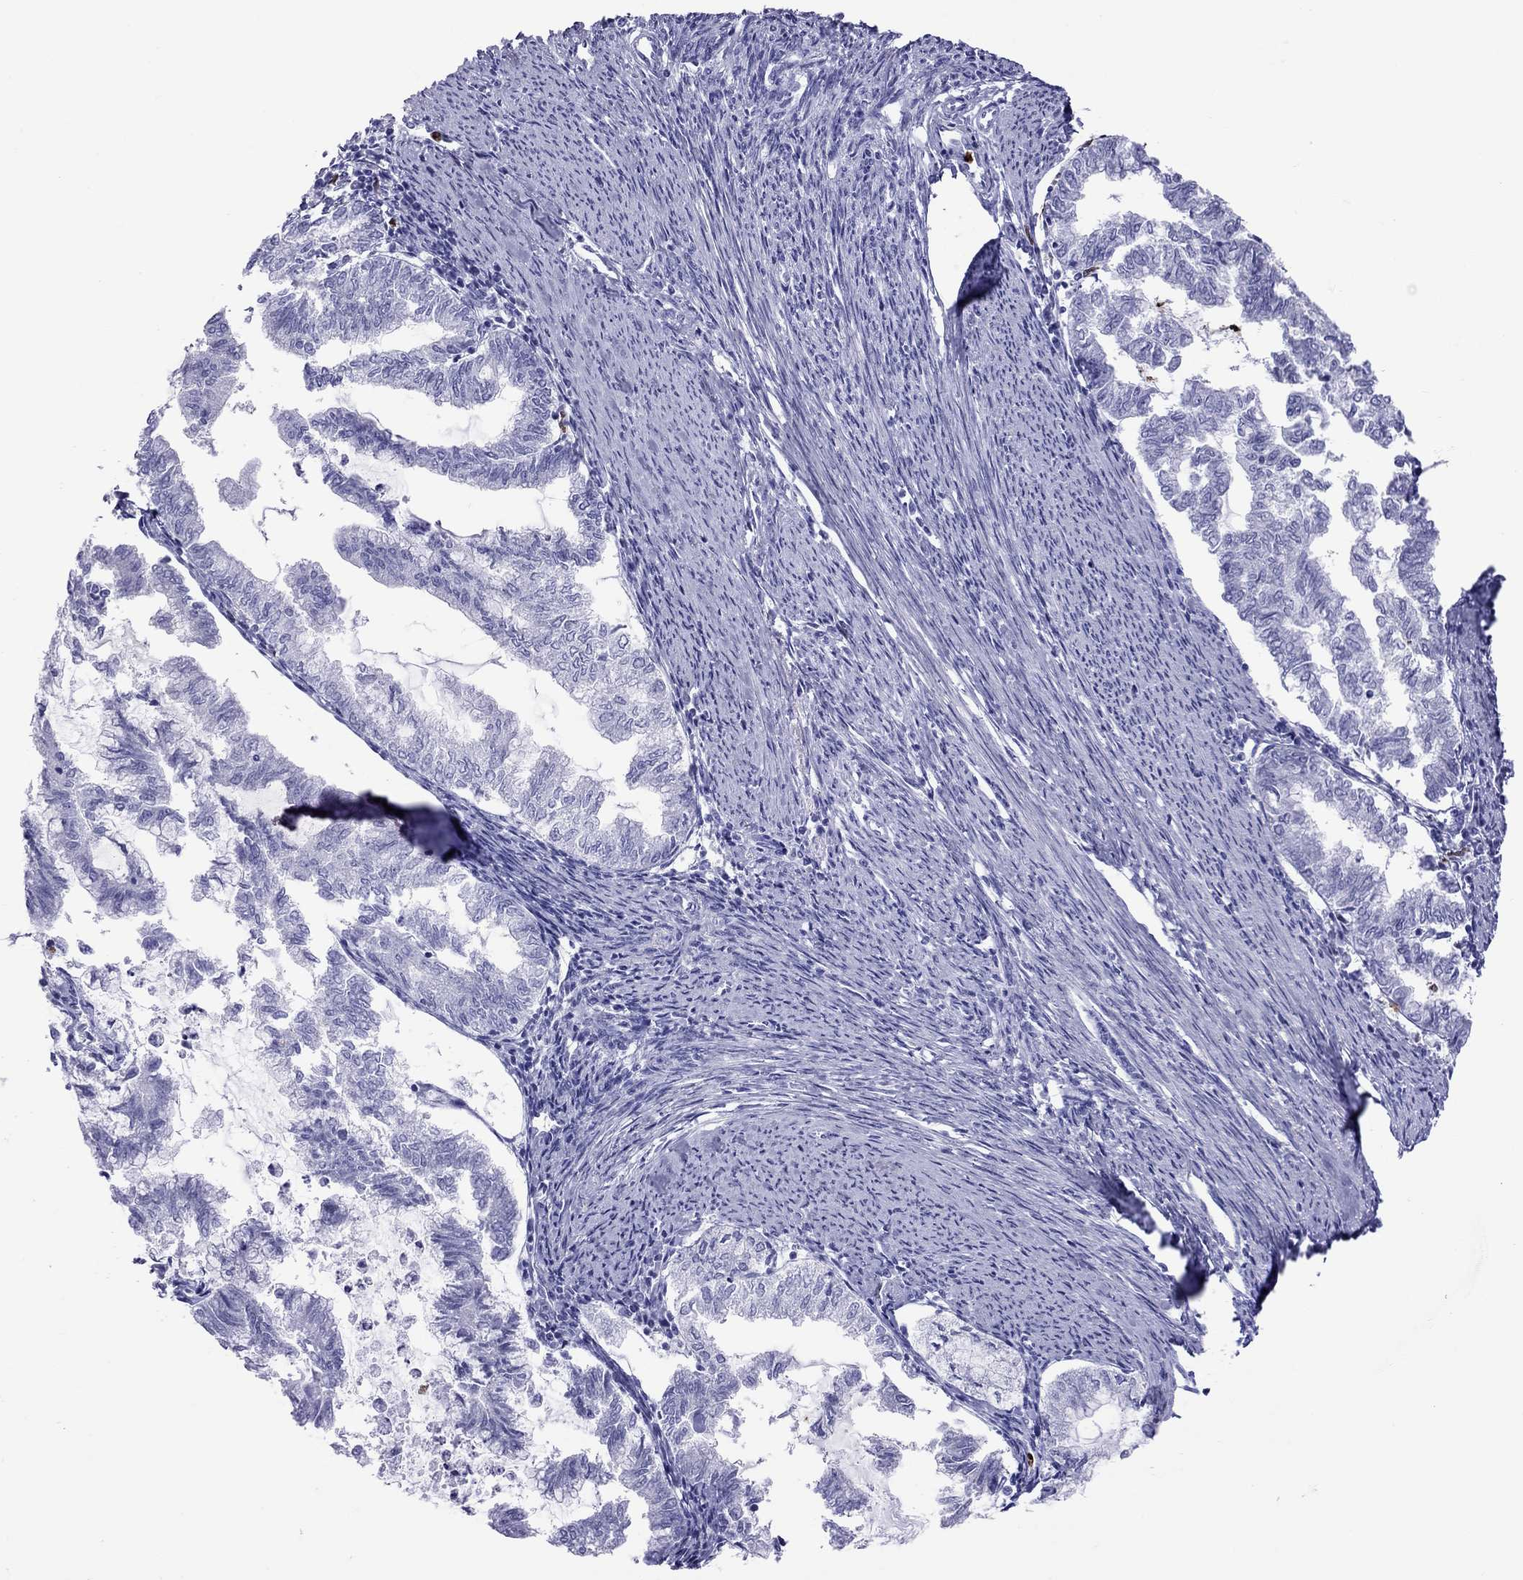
{"staining": {"intensity": "negative", "quantity": "none", "location": "none"}, "tissue": "endometrial cancer", "cell_type": "Tumor cells", "image_type": "cancer", "snomed": [{"axis": "morphology", "description": "Adenocarcinoma, NOS"}, {"axis": "topography", "description": "Endometrium"}], "caption": "Micrograph shows no significant protein positivity in tumor cells of adenocarcinoma (endometrial).", "gene": "SLAMF1", "patient": {"sex": "female", "age": 79}}